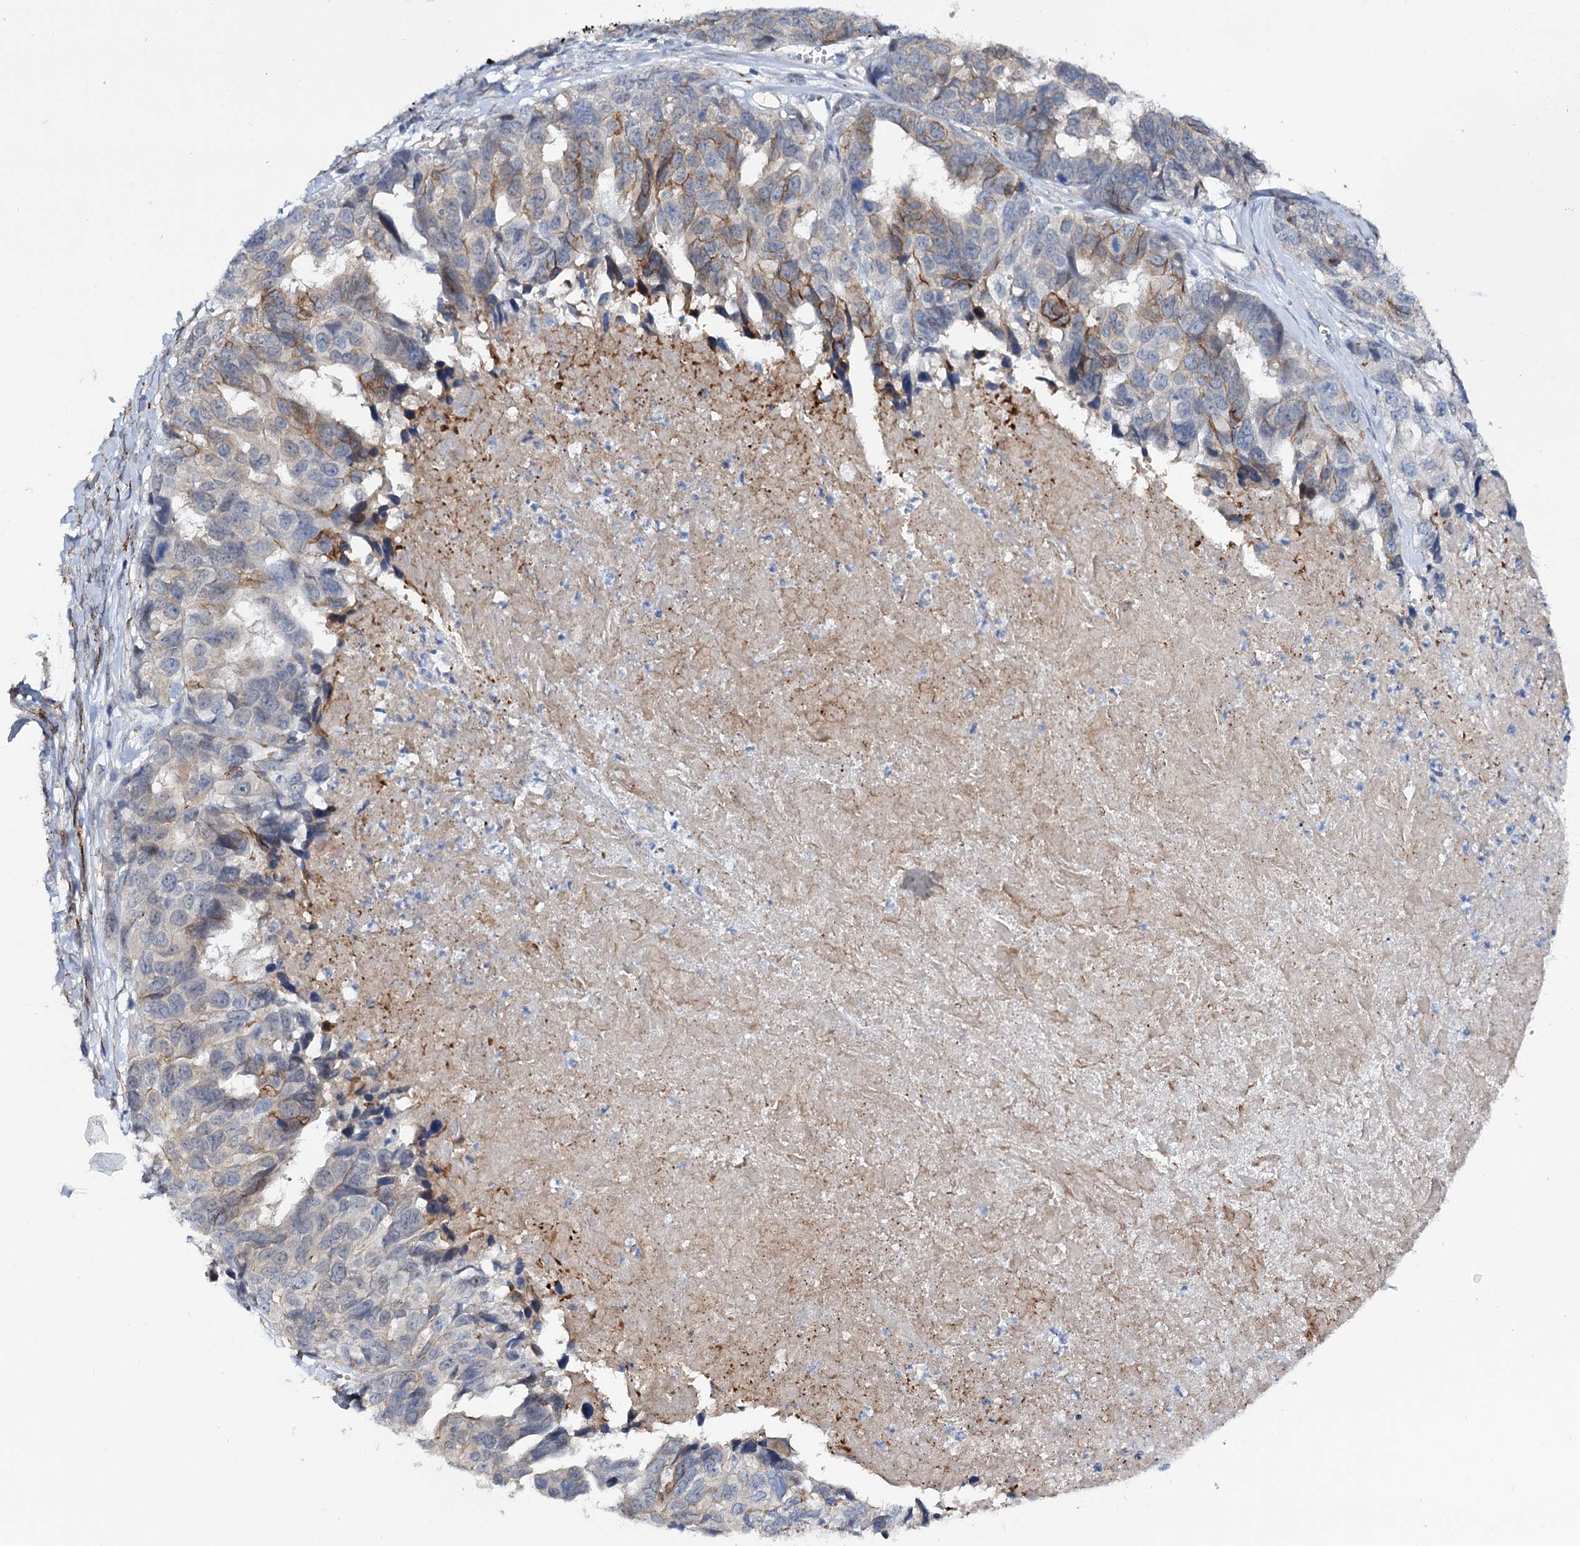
{"staining": {"intensity": "strong", "quantity": "<25%", "location": "cytoplasmic/membranous"}, "tissue": "ovarian cancer", "cell_type": "Tumor cells", "image_type": "cancer", "snomed": [{"axis": "morphology", "description": "Cystadenocarcinoma, serous, NOS"}, {"axis": "topography", "description": "Ovary"}], "caption": "This photomicrograph shows immunohistochemistry (IHC) staining of human ovarian serous cystadenocarcinoma, with medium strong cytoplasmic/membranous positivity in approximately <25% of tumor cells.", "gene": "MID1IP1", "patient": {"sex": "female", "age": 79}}